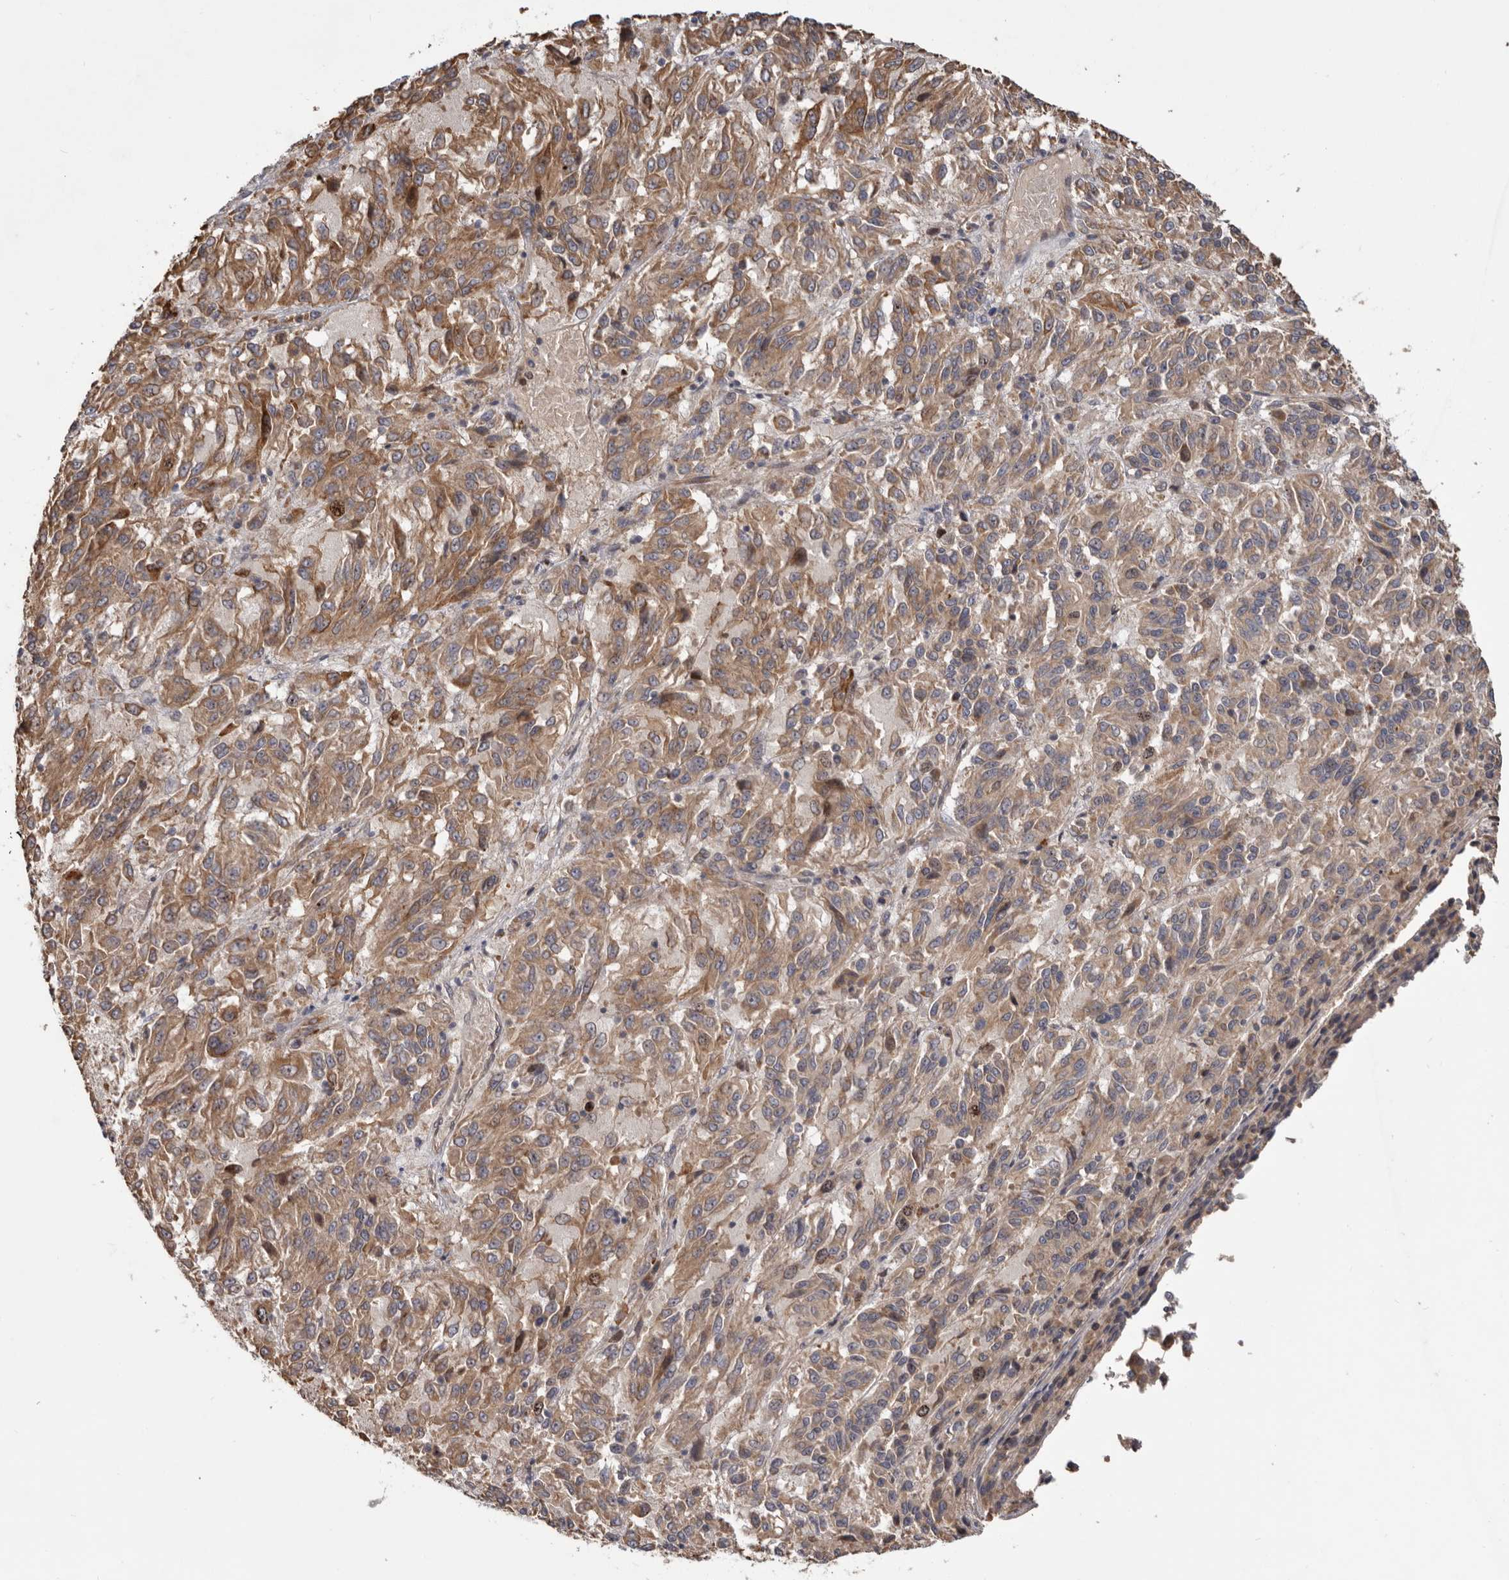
{"staining": {"intensity": "moderate", "quantity": ">75%", "location": "cytoplasmic/membranous"}, "tissue": "melanoma", "cell_type": "Tumor cells", "image_type": "cancer", "snomed": [{"axis": "morphology", "description": "Malignant melanoma, Metastatic site"}, {"axis": "topography", "description": "Lung"}], "caption": "Immunohistochemical staining of human melanoma shows medium levels of moderate cytoplasmic/membranous positivity in approximately >75% of tumor cells.", "gene": "CDCA8", "patient": {"sex": "male", "age": 64}}